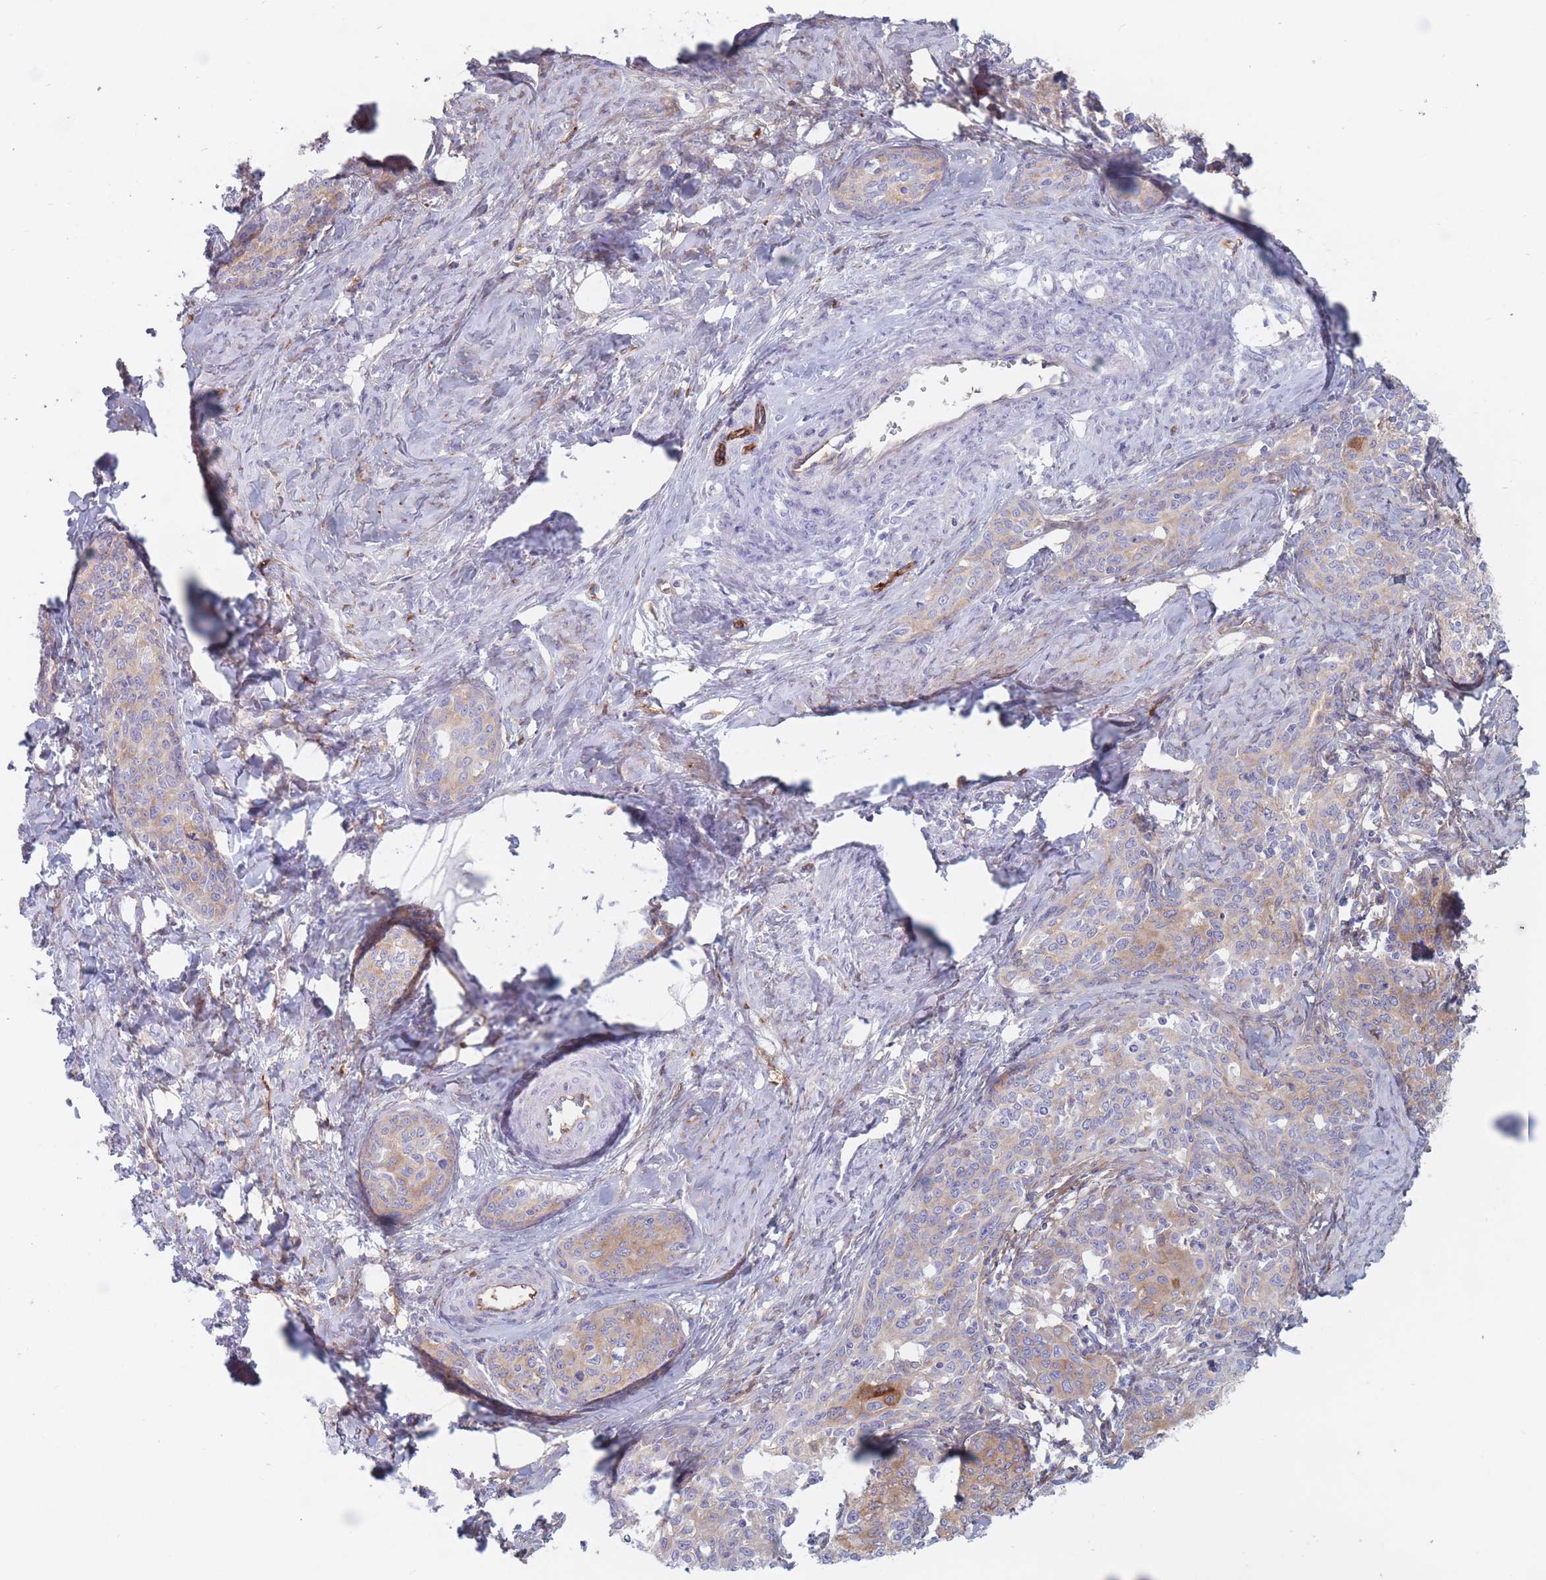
{"staining": {"intensity": "weak", "quantity": "25%-75%", "location": "cytoplasmic/membranous"}, "tissue": "cervical cancer", "cell_type": "Tumor cells", "image_type": "cancer", "snomed": [{"axis": "morphology", "description": "Squamous cell carcinoma, NOS"}, {"axis": "morphology", "description": "Adenocarcinoma, NOS"}, {"axis": "topography", "description": "Cervix"}], "caption": "A high-resolution micrograph shows IHC staining of cervical adenocarcinoma, which shows weak cytoplasmic/membranous expression in about 25%-75% of tumor cells.", "gene": "PLPP1", "patient": {"sex": "female", "age": 52}}